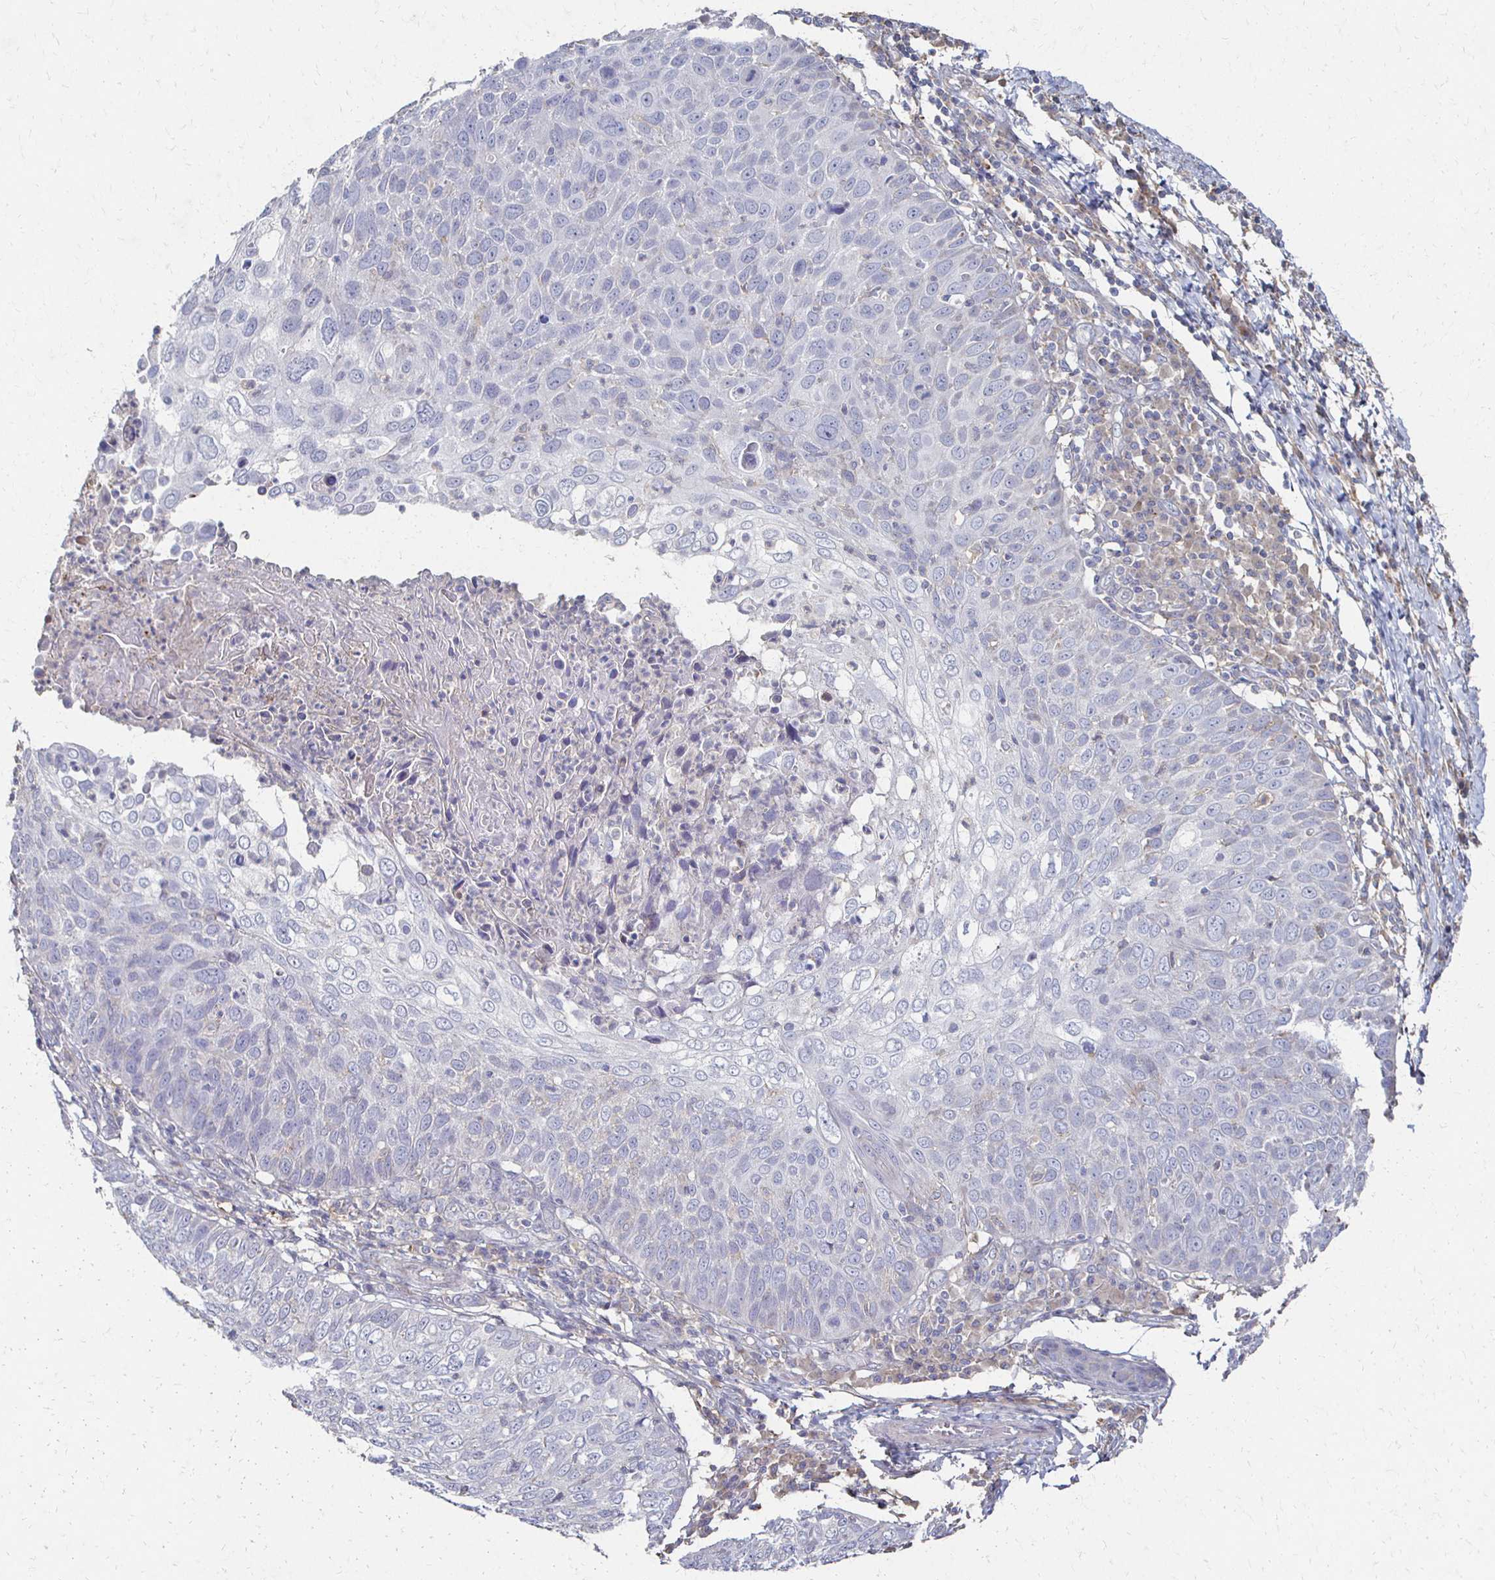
{"staining": {"intensity": "negative", "quantity": "none", "location": "none"}, "tissue": "skin cancer", "cell_type": "Tumor cells", "image_type": "cancer", "snomed": [{"axis": "morphology", "description": "Squamous cell carcinoma, NOS"}, {"axis": "topography", "description": "Skin"}], "caption": "Micrograph shows no significant protein staining in tumor cells of squamous cell carcinoma (skin).", "gene": "CX3CR1", "patient": {"sex": "male", "age": 87}}